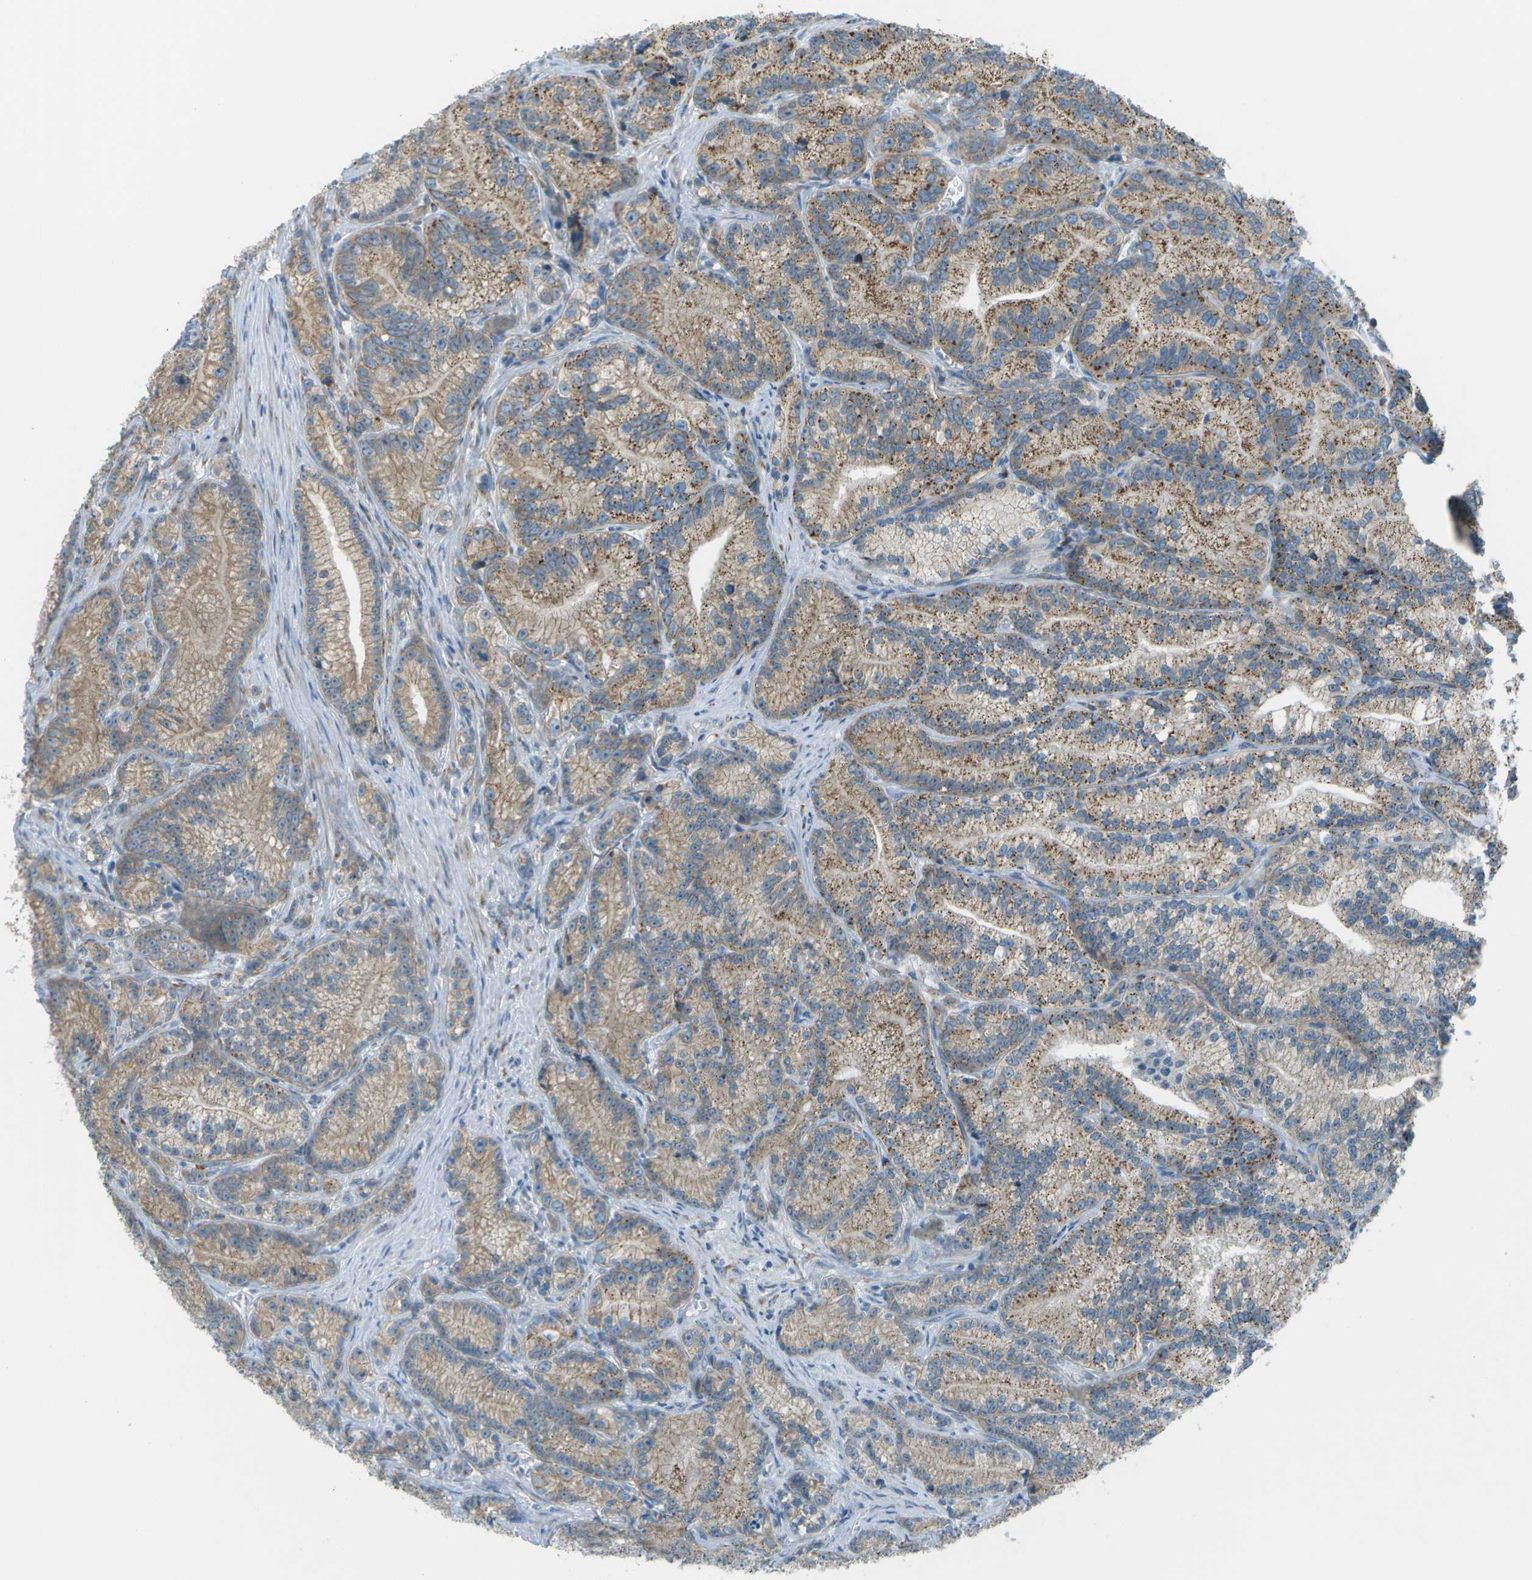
{"staining": {"intensity": "moderate", "quantity": ">75%", "location": "cytoplasmic/membranous"}, "tissue": "prostate cancer", "cell_type": "Tumor cells", "image_type": "cancer", "snomed": [{"axis": "morphology", "description": "Adenocarcinoma, Low grade"}, {"axis": "topography", "description": "Prostate"}], "caption": "DAB immunohistochemical staining of adenocarcinoma (low-grade) (prostate) exhibits moderate cytoplasmic/membranous protein expression in about >75% of tumor cells. (DAB IHC with brightfield microscopy, high magnification).", "gene": "KCTD3", "patient": {"sex": "male", "age": 89}}